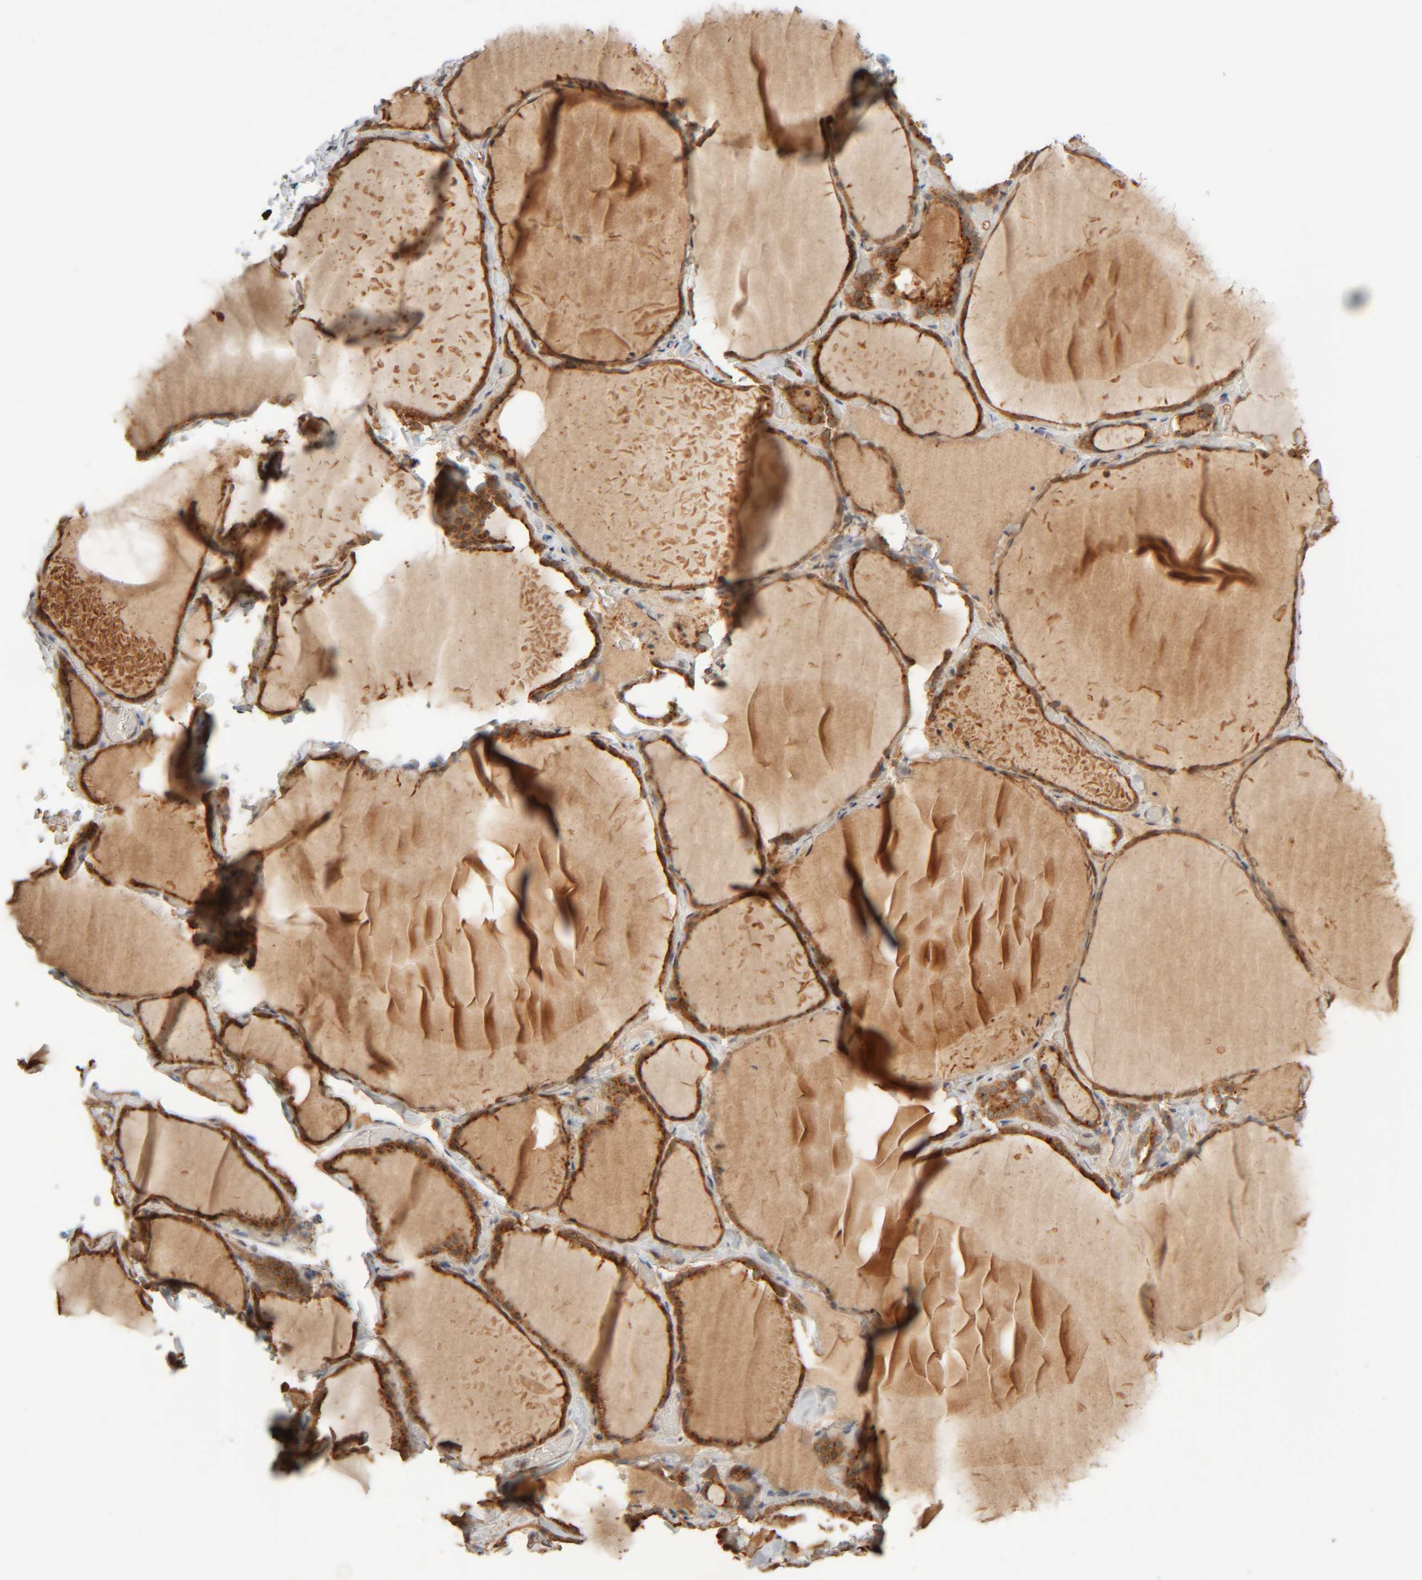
{"staining": {"intensity": "strong", "quantity": ">75%", "location": "cytoplasmic/membranous"}, "tissue": "thyroid gland", "cell_type": "Glandular cells", "image_type": "normal", "snomed": [{"axis": "morphology", "description": "Normal tissue, NOS"}, {"axis": "topography", "description": "Thyroid gland"}], "caption": "Protein staining of normal thyroid gland exhibits strong cytoplasmic/membranous expression in about >75% of glandular cells. (brown staining indicates protein expression, while blue staining denotes nuclei).", "gene": "TMEM192", "patient": {"sex": "female", "age": 22}}